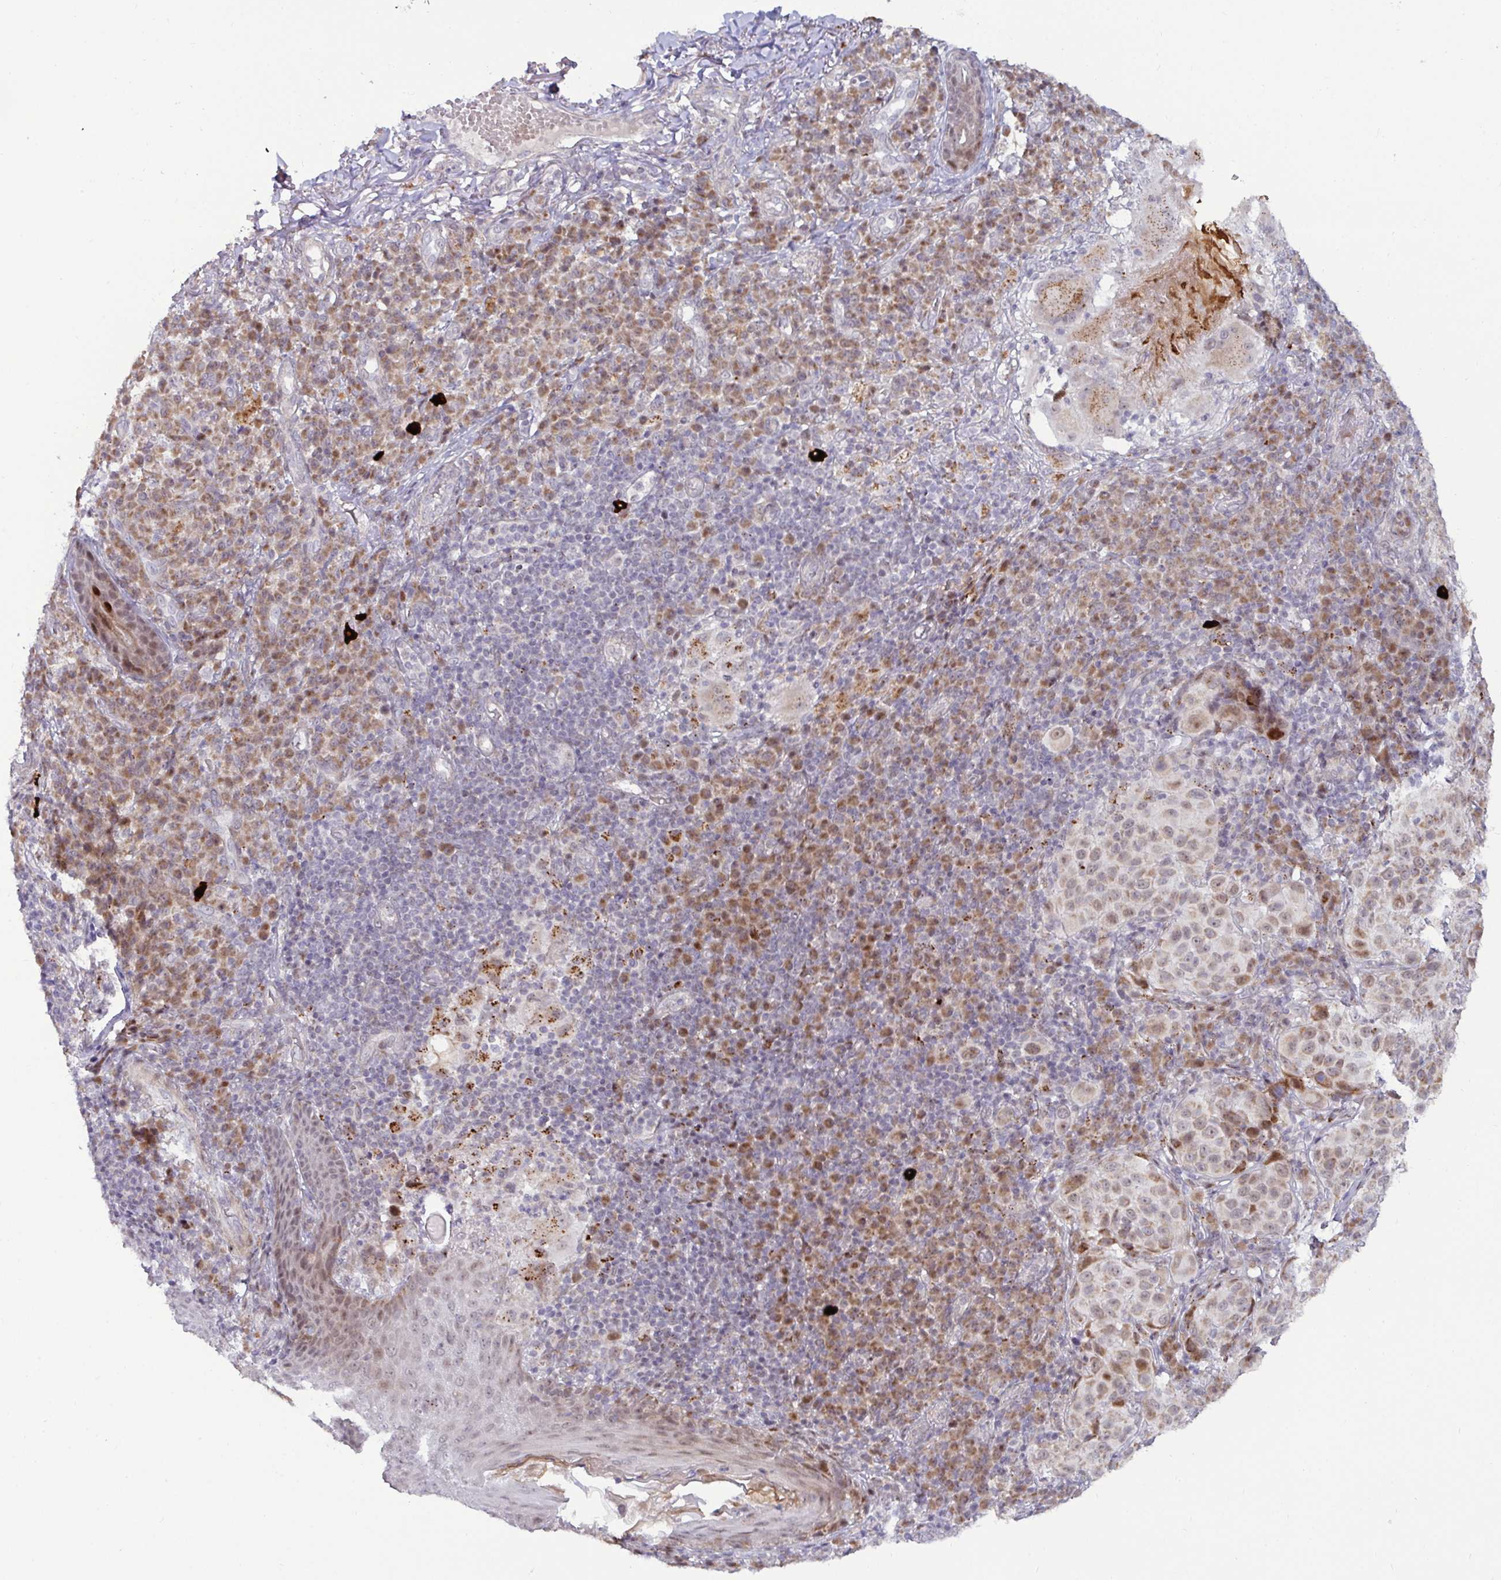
{"staining": {"intensity": "weak", "quantity": ">75%", "location": "cytoplasmic/membranous"}, "tissue": "melanoma", "cell_type": "Tumor cells", "image_type": "cancer", "snomed": [{"axis": "morphology", "description": "Malignant melanoma, NOS"}, {"axis": "topography", "description": "Skin"}], "caption": "About >75% of tumor cells in melanoma show weak cytoplasmic/membranous protein positivity as visualized by brown immunohistochemical staining.", "gene": "DZIP1", "patient": {"sex": "male", "age": 38}}